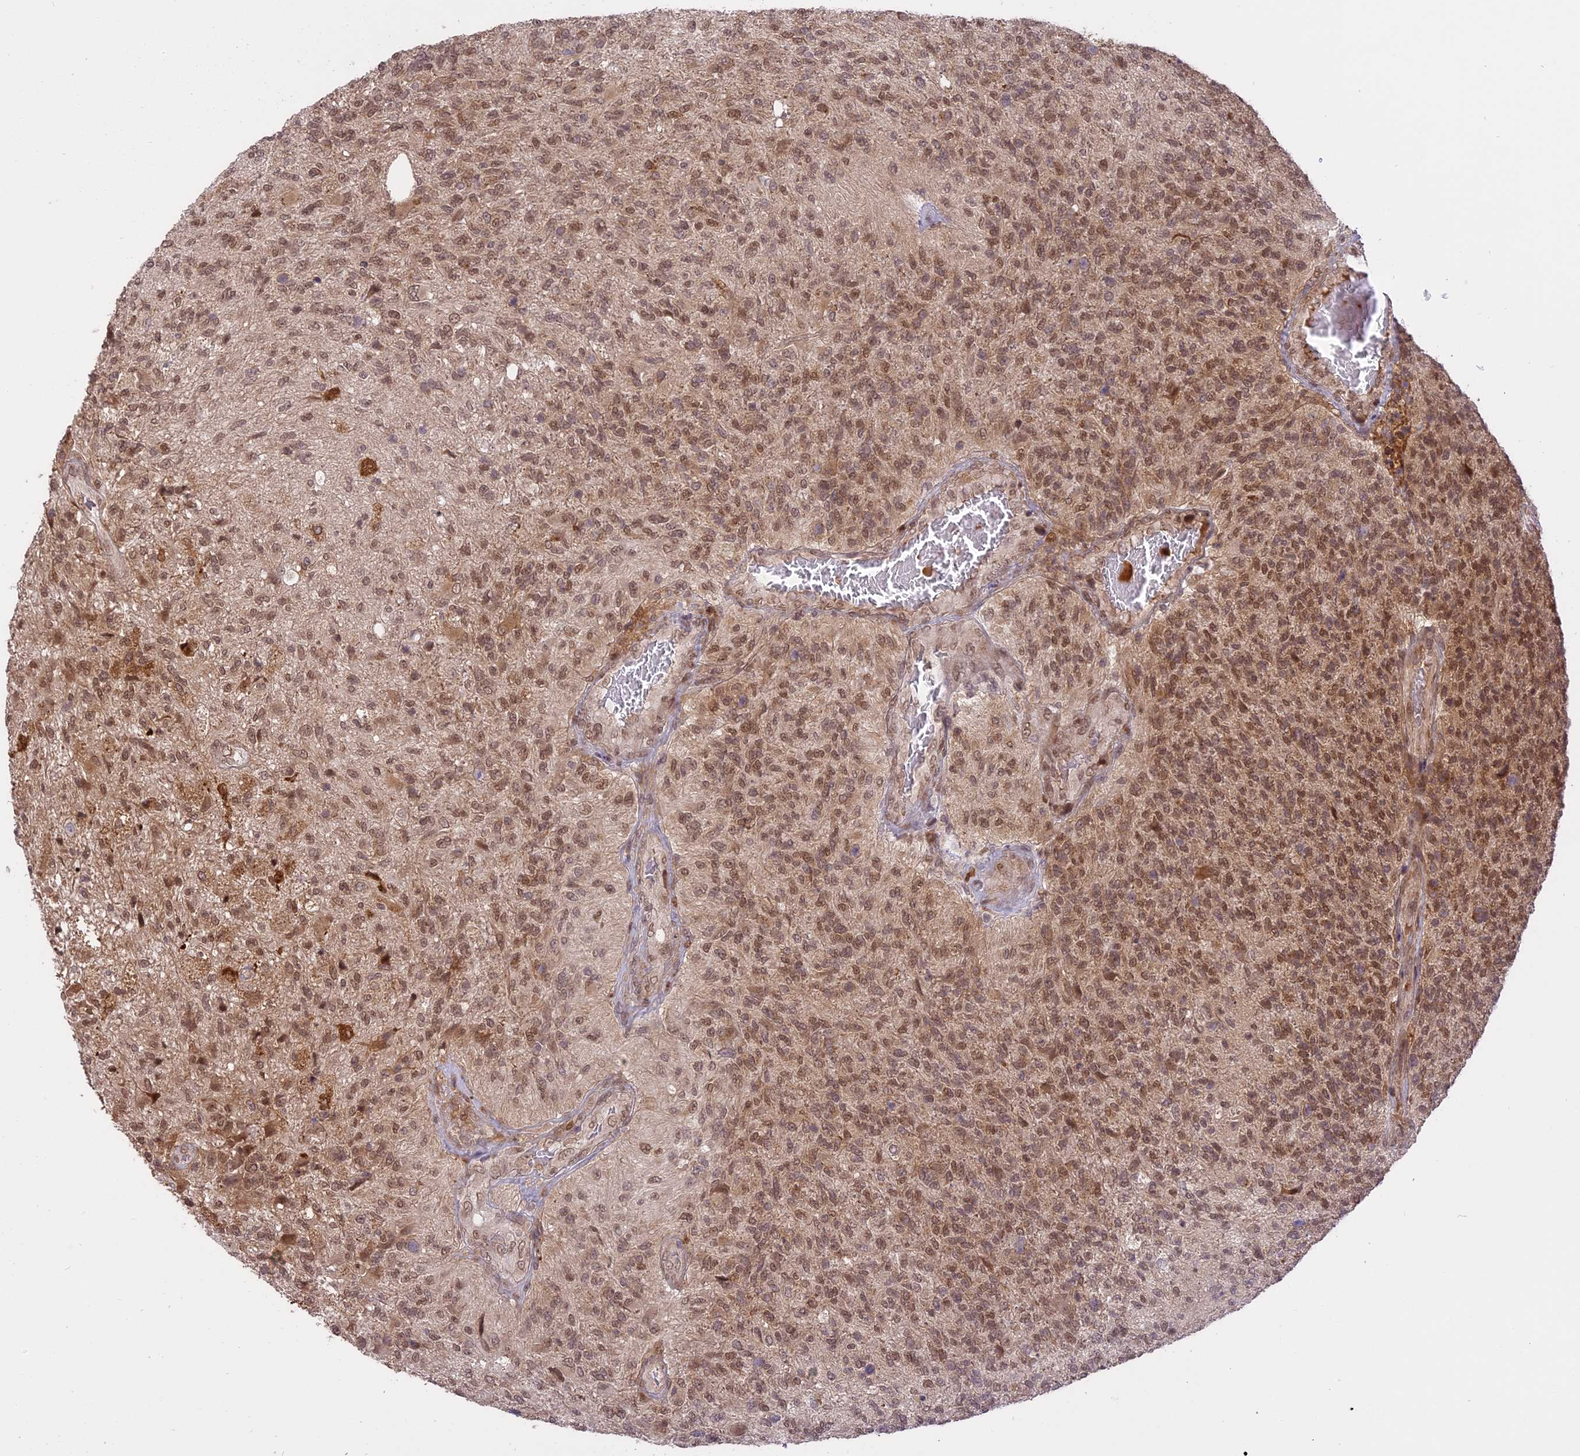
{"staining": {"intensity": "moderate", "quantity": ">75%", "location": "nuclear"}, "tissue": "glioma", "cell_type": "Tumor cells", "image_type": "cancer", "snomed": [{"axis": "morphology", "description": "Glioma, malignant, High grade"}, {"axis": "topography", "description": "Brain"}], "caption": "Brown immunohistochemical staining in human malignant glioma (high-grade) demonstrates moderate nuclear staining in about >75% of tumor cells.", "gene": "PRELID2", "patient": {"sex": "male", "age": 56}}